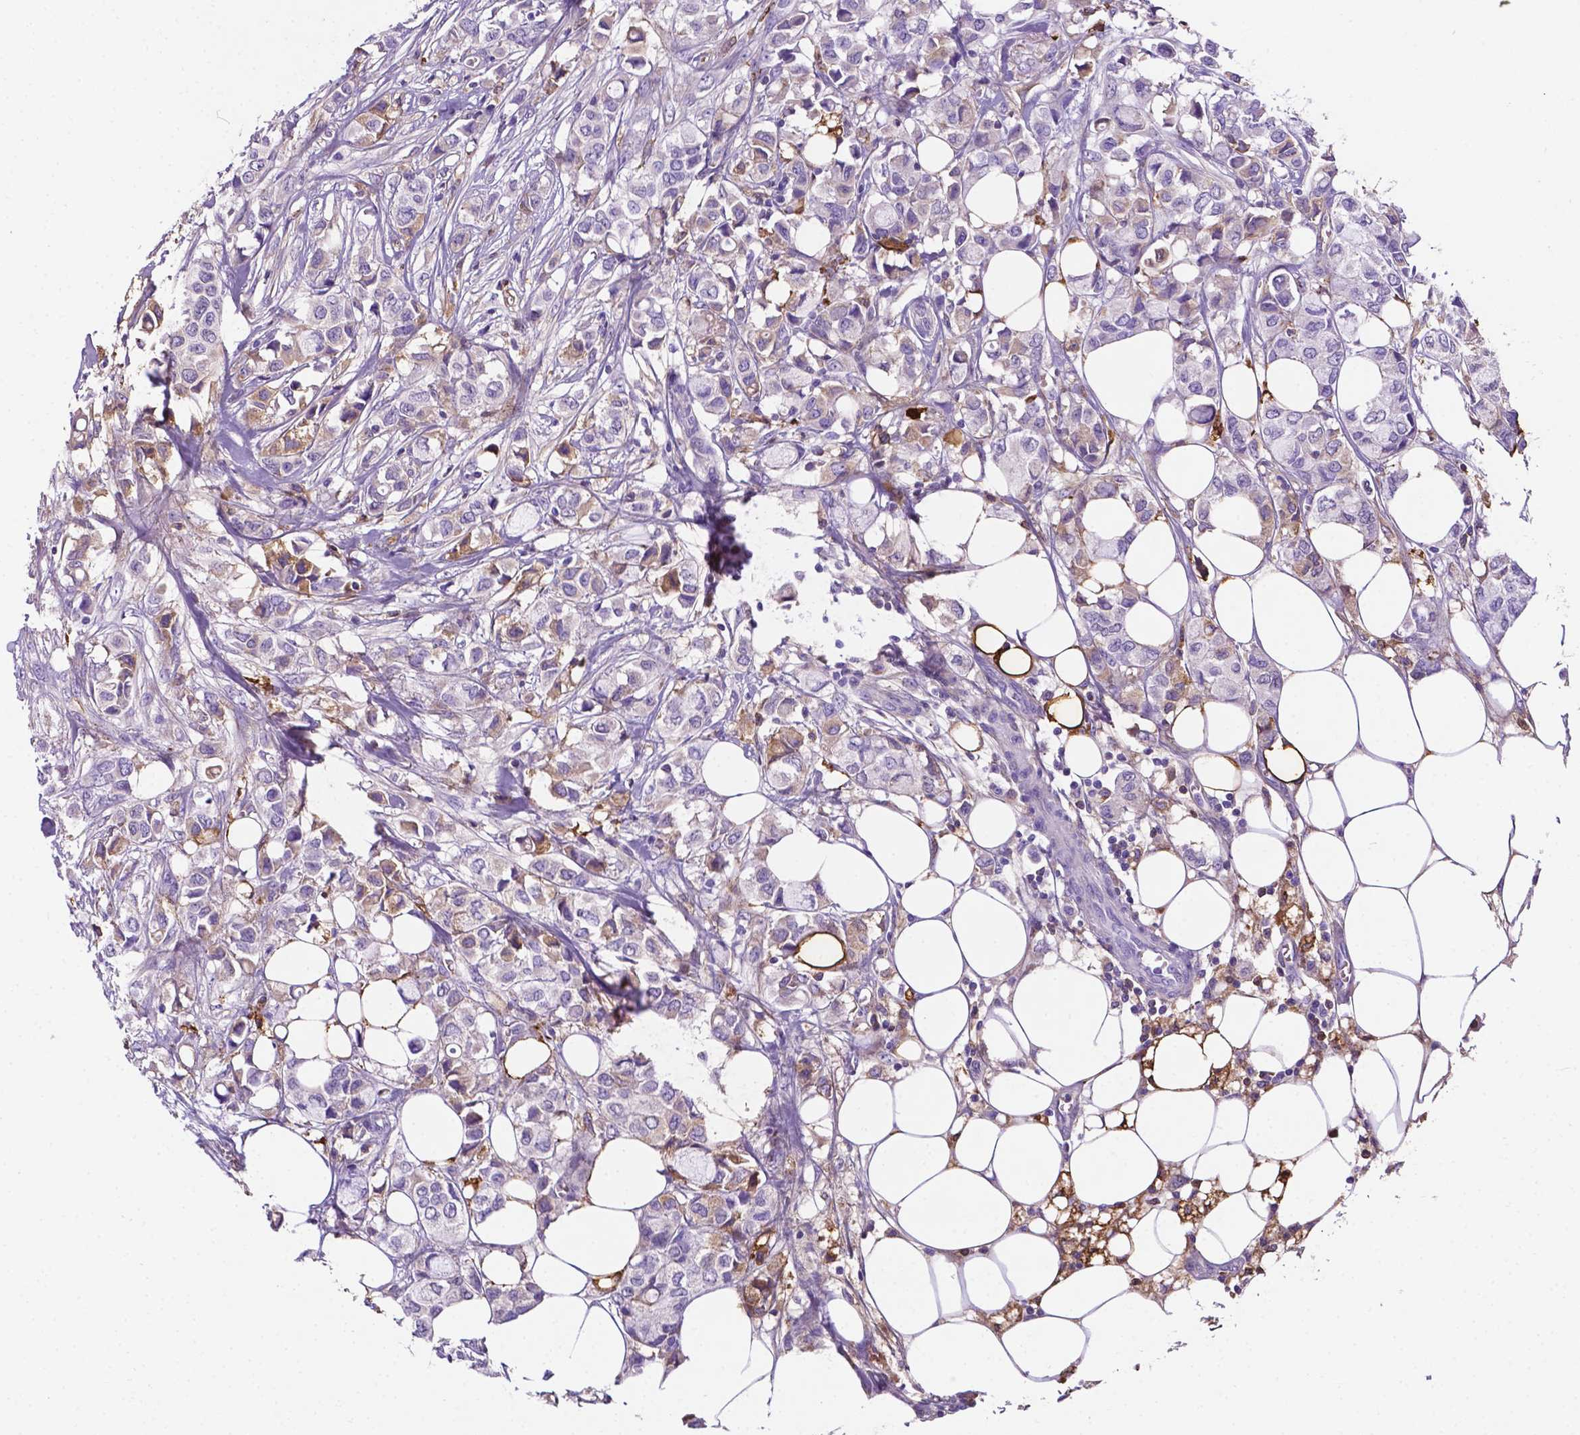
{"staining": {"intensity": "negative", "quantity": "none", "location": "none"}, "tissue": "breast cancer", "cell_type": "Tumor cells", "image_type": "cancer", "snomed": [{"axis": "morphology", "description": "Duct carcinoma"}, {"axis": "topography", "description": "Breast"}], "caption": "Tumor cells are negative for brown protein staining in breast cancer (infiltrating ductal carcinoma).", "gene": "APOE", "patient": {"sex": "female", "age": 85}}